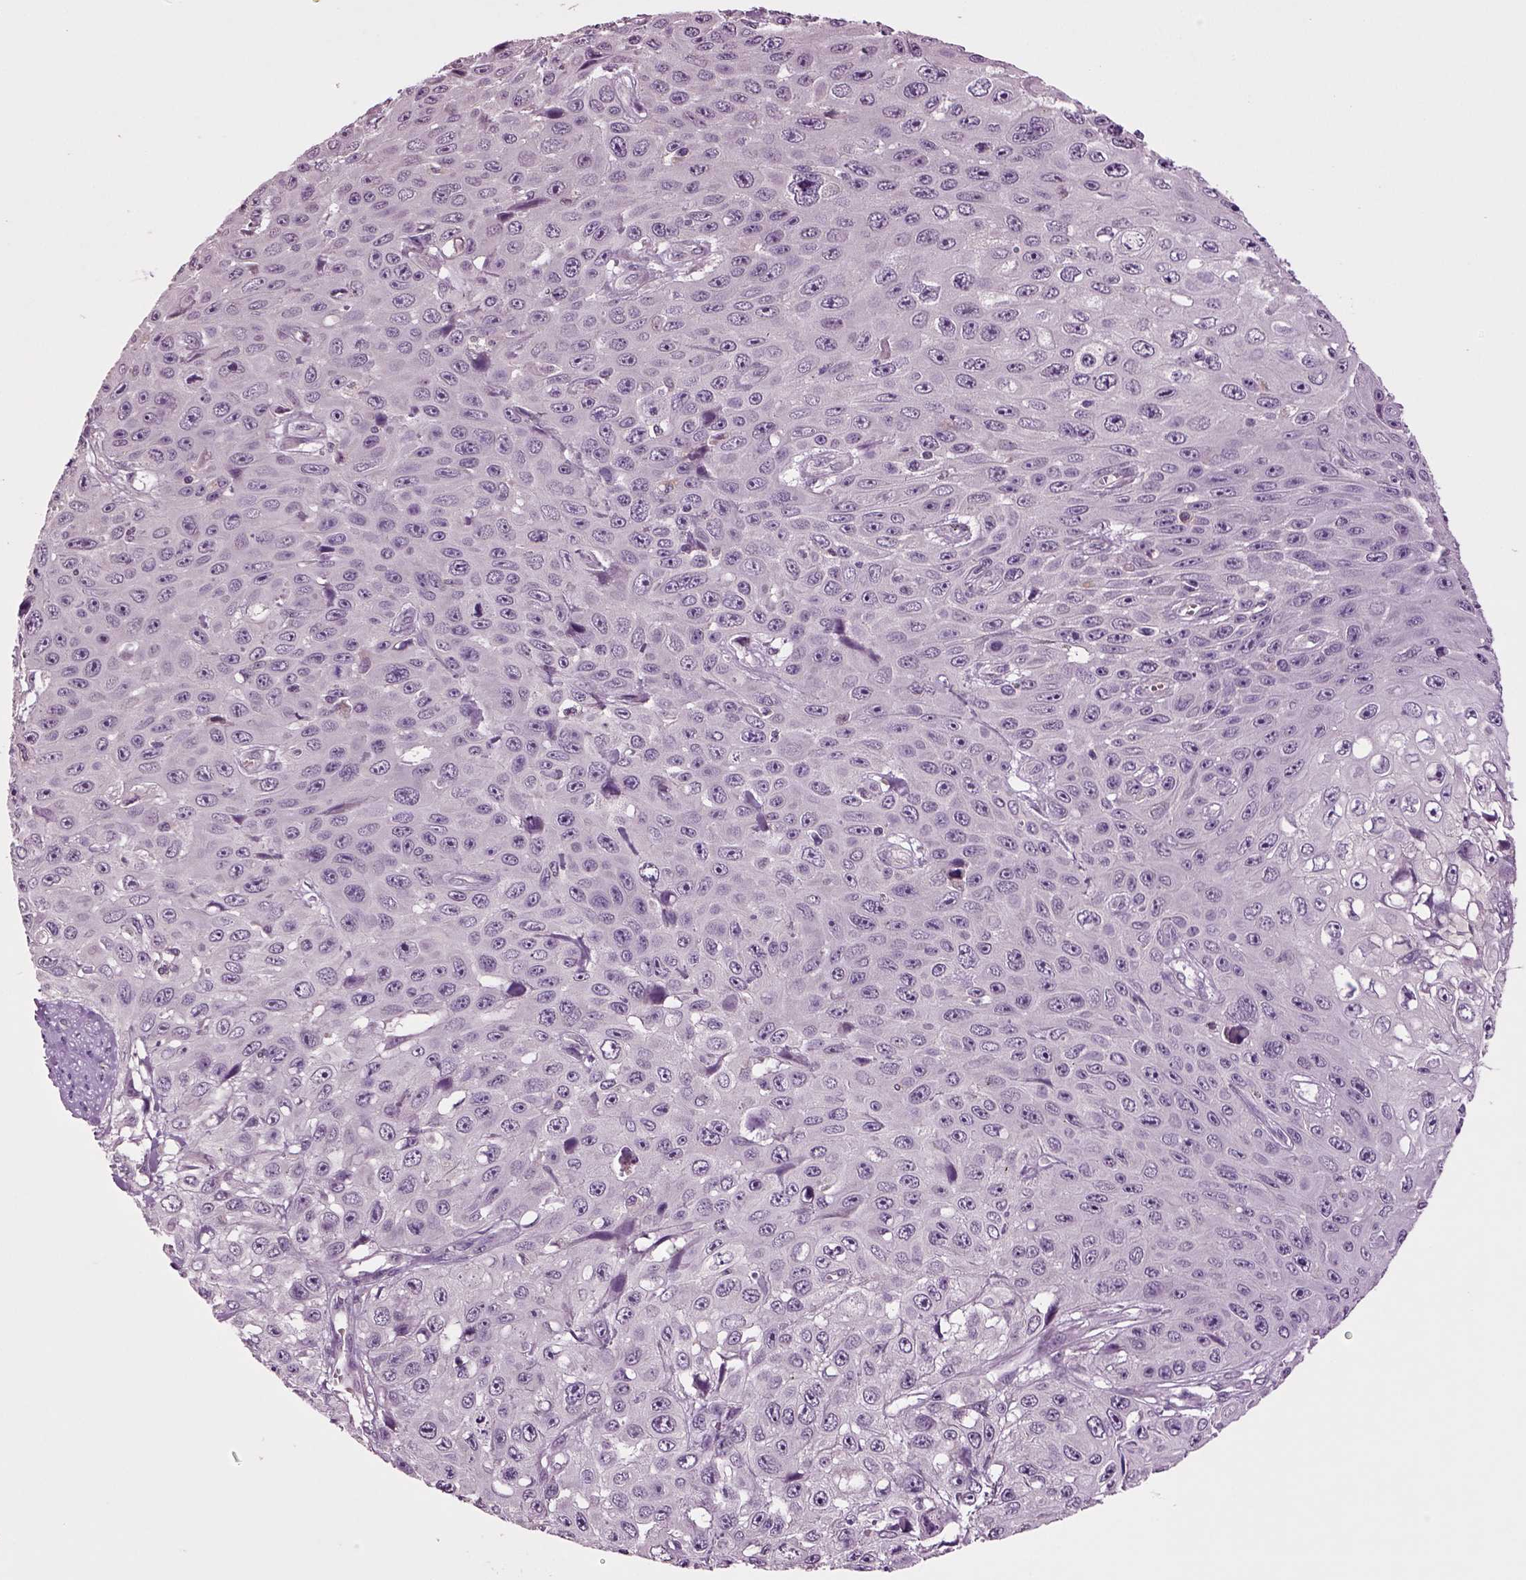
{"staining": {"intensity": "negative", "quantity": "none", "location": "none"}, "tissue": "skin cancer", "cell_type": "Tumor cells", "image_type": "cancer", "snomed": [{"axis": "morphology", "description": "Squamous cell carcinoma, NOS"}, {"axis": "topography", "description": "Skin"}], "caption": "An immunohistochemistry (IHC) image of skin cancer is shown. There is no staining in tumor cells of skin cancer. The staining is performed using DAB brown chromogen with nuclei counter-stained in using hematoxylin.", "gene": "SLC17A6", "patient": {"sex": "male", "age": 82}}